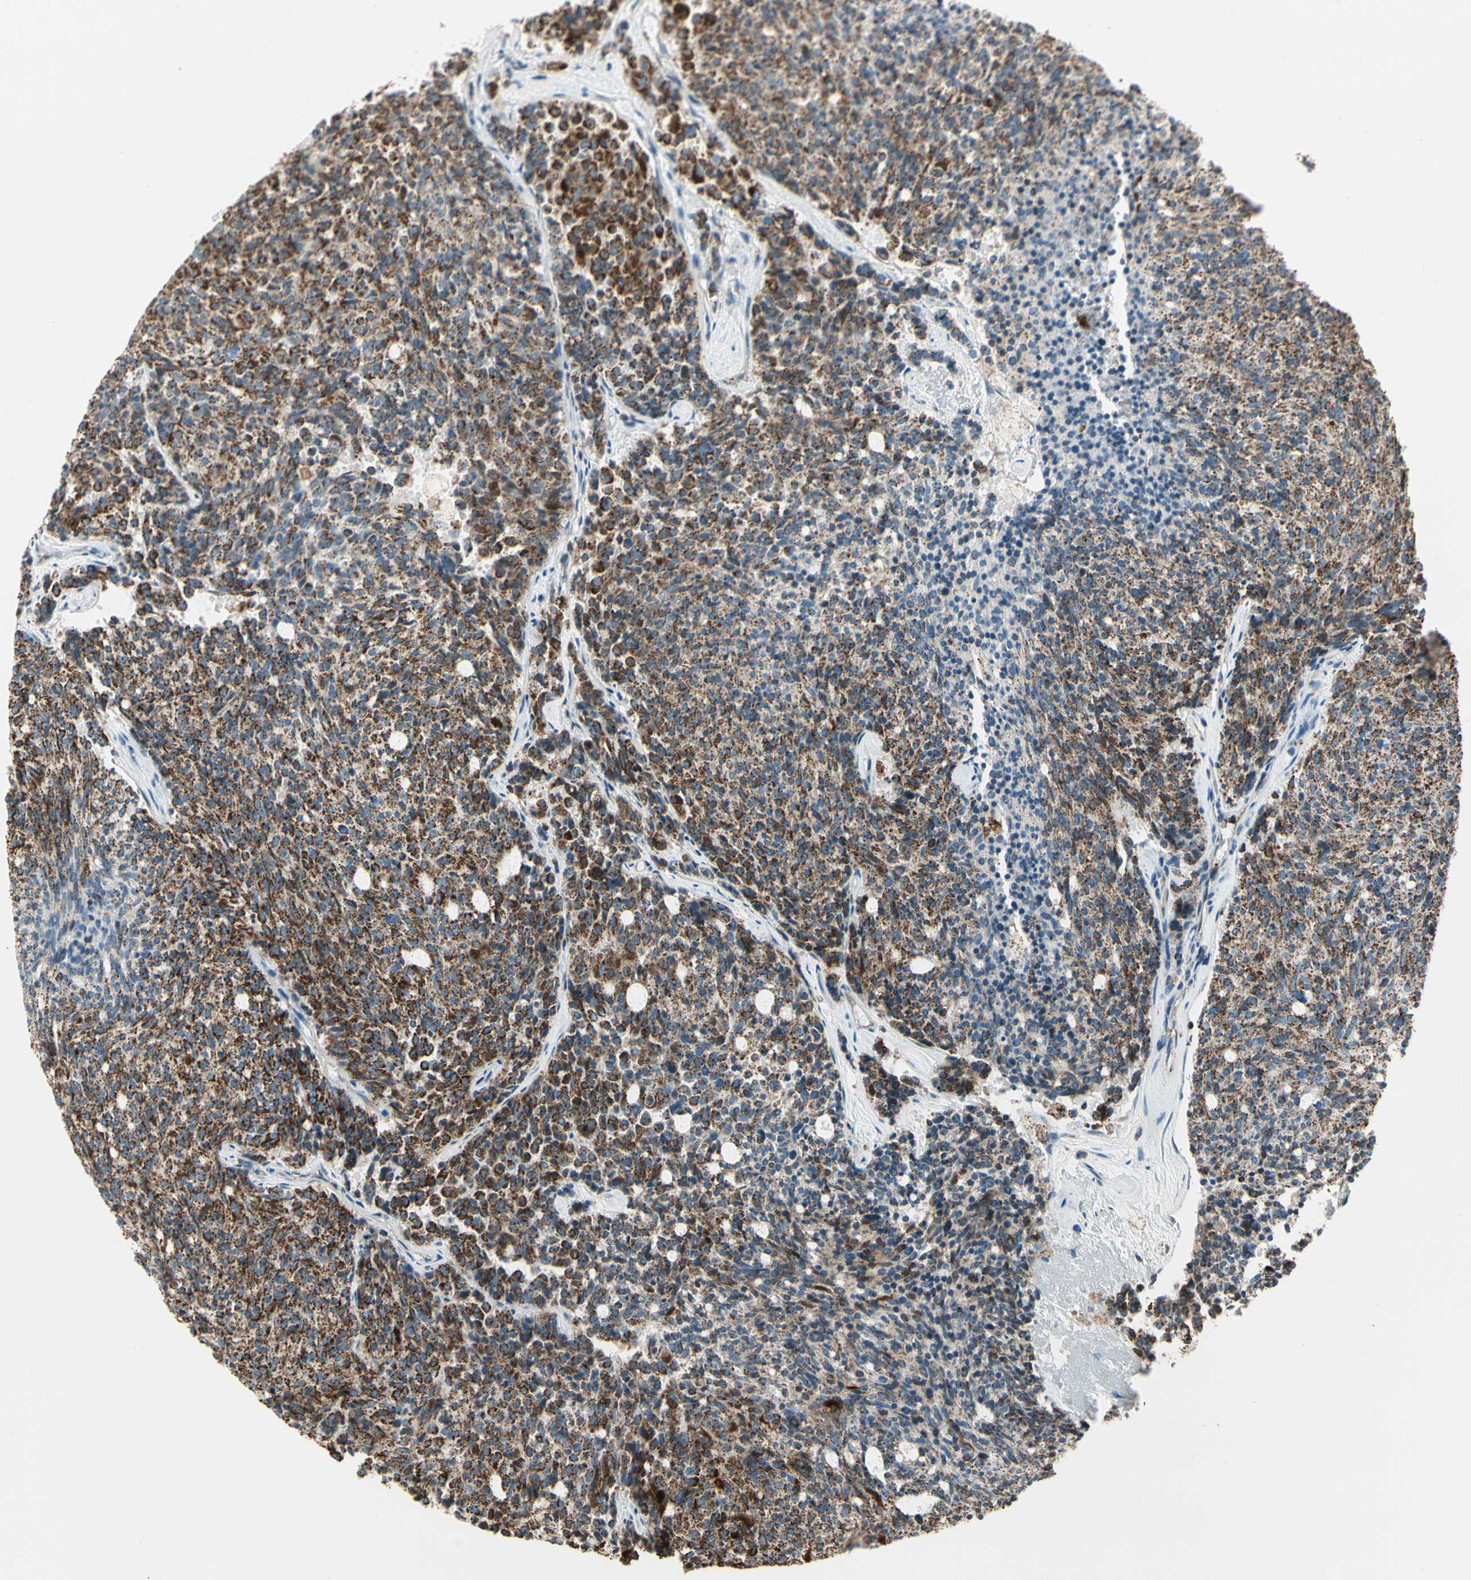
{"staining": {"intensity": "moderate", "quantity": ">75%", "location": "cytoplasmic/membranous"}, "tissue": "carcinoid", "cell_type": "Tumor cells", "image_type": "cancer", "snomed": [{"axis": "morphology", "description": "Carcinoid, malignant, NOS"}, {"axis": "topography", "description": "Pancreas"}], "caption": "Carcinoid (malignant) tissue shows moderate cytoplasmic/membranous staining in approximately >75% of tumor cells", "gene": "ME2", "patient": {"sex": "female", "age": 54}}